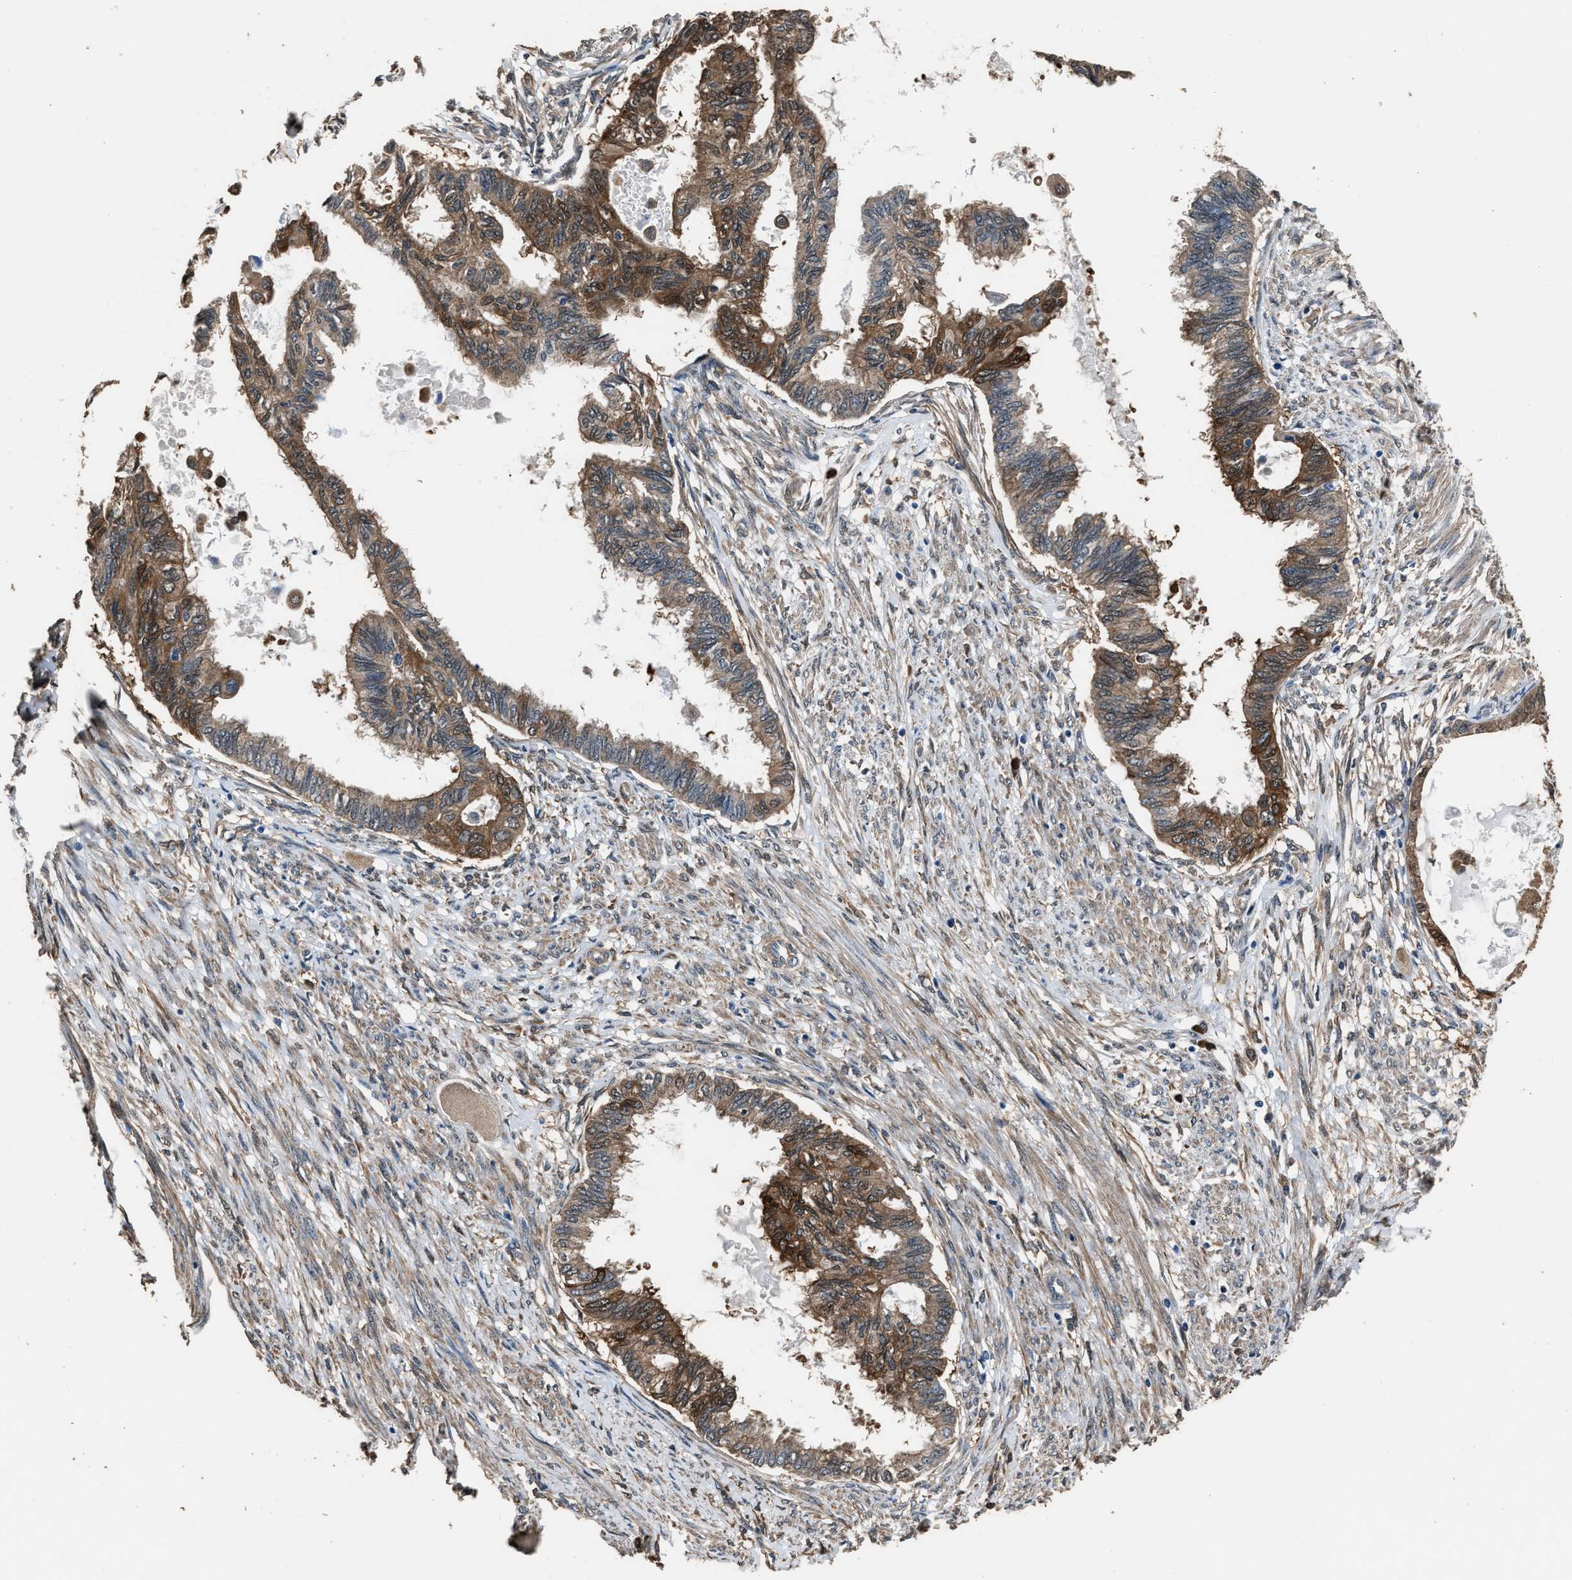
{"staining": {"intensity": "moderate", "quantity": ">75%", "location": "cytoplasmic/membranous"}, "tissue": "cervical cancer", "cell_type": "Tumor cells", "image_type": "cancer", "snomed": [{"axis": "morphology", "description": "Normal tissue, NOS"}, {"axis": "morphology", "description": "Adenocarcinoma, NOS"}, {"axis": "topography", "description": "Cervix"}, {"axis": "topography", "description": "Endometrium"}], "caption": "Human cervical cancer stained for a protein (brown) exhibits moderate cytoplasmic/membranous positive staining in approximately >75% of tumor cells.", "gene": "GSTP1", "patient": {"sex": "female", "age": 86}}